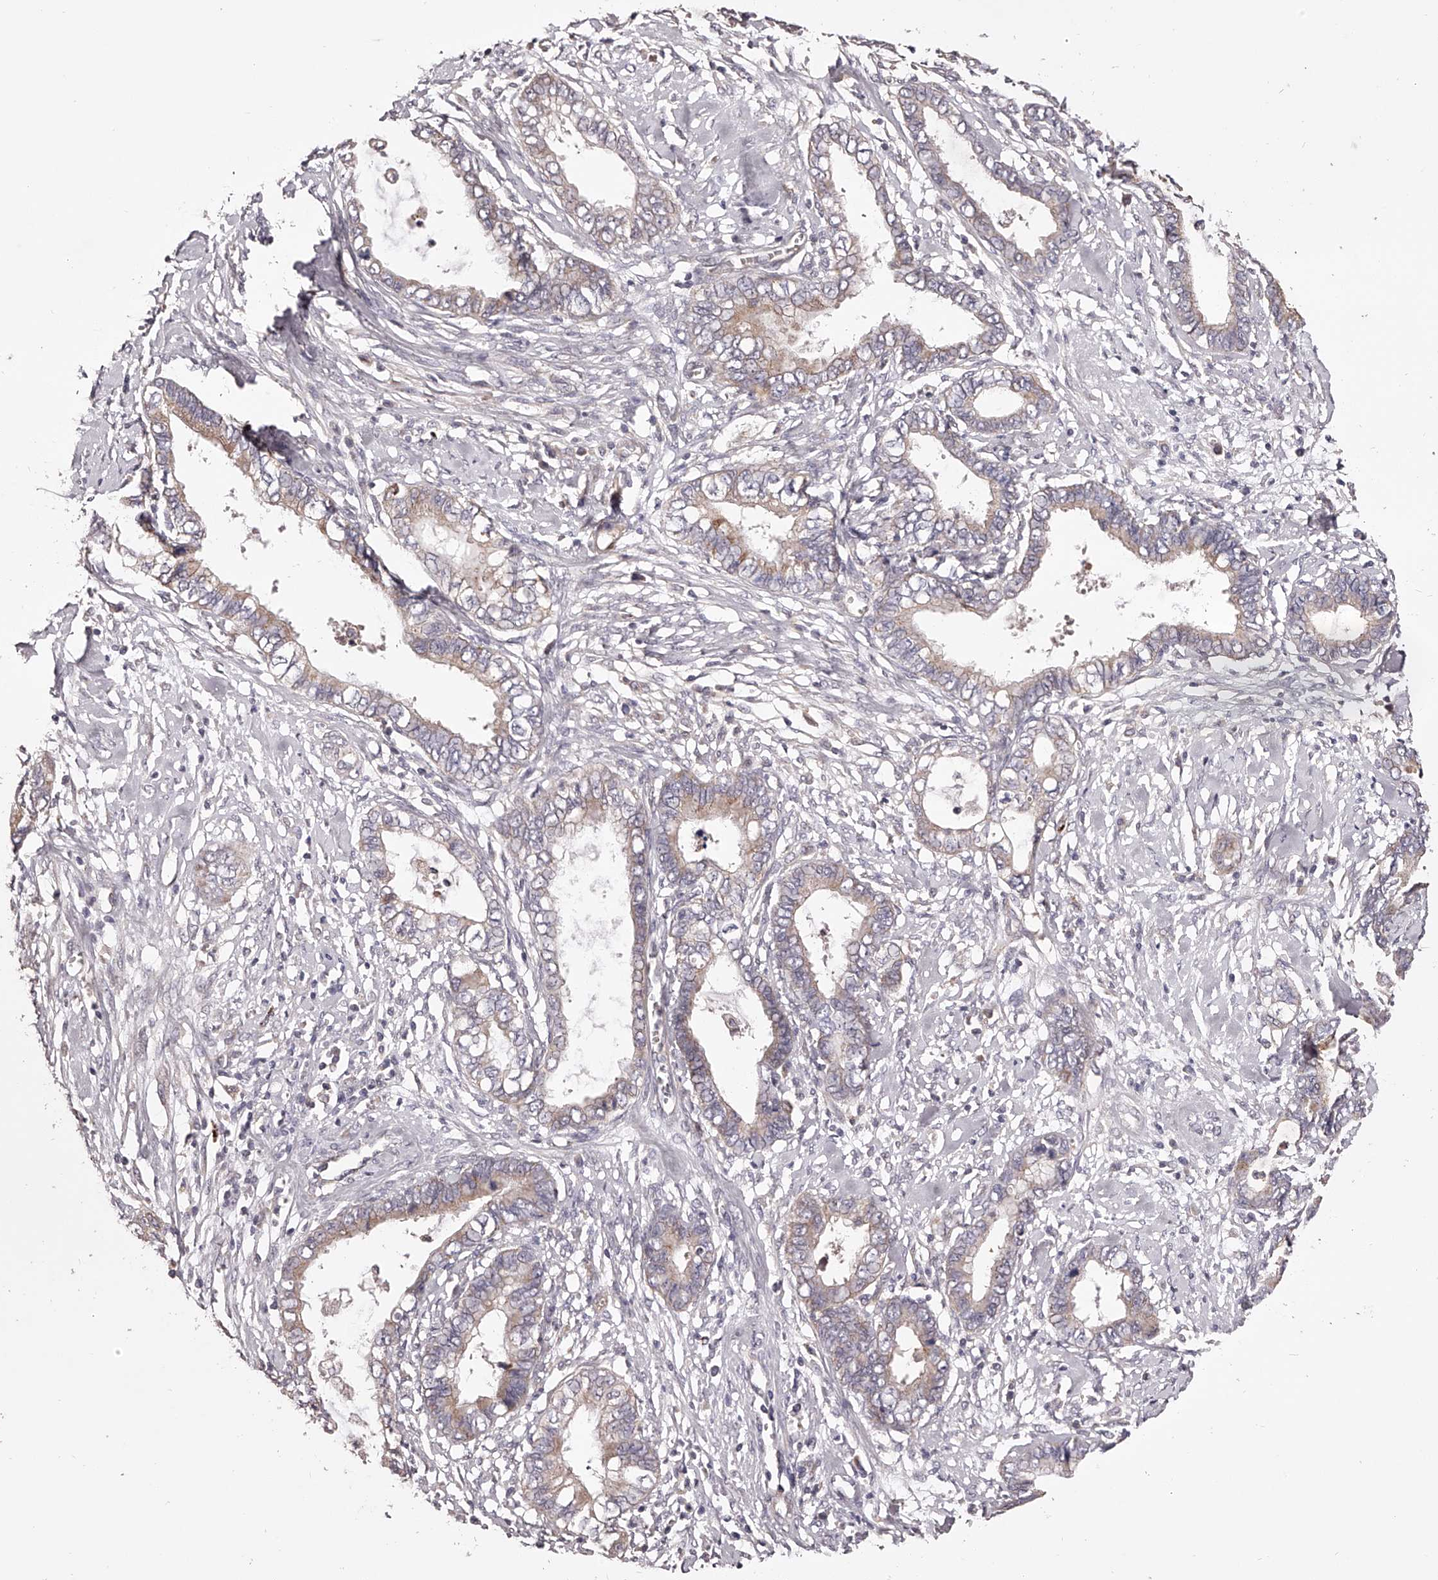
{"staining": {"intensity": "weak", "quantity": ">75%", "location": "cytoplasmic/membranous"}, "tissue": "cervical cancer", "cell_type": "Tumor cells", "image_type": "cancer", "snomed": [{"axis": "morphology", "description": "Adenocarcinoma, NOS"}, {"axis": "topography", "description": "Cervix"}], "caption": "Protein staining of cervical cancer (adenocarcinoma) tissue reveals weak cytoplasmic/membranous staining in approximately >75% of tumor cells.", "gene": "ODF2L", "patient": {"sex": "female", "age": 44}}